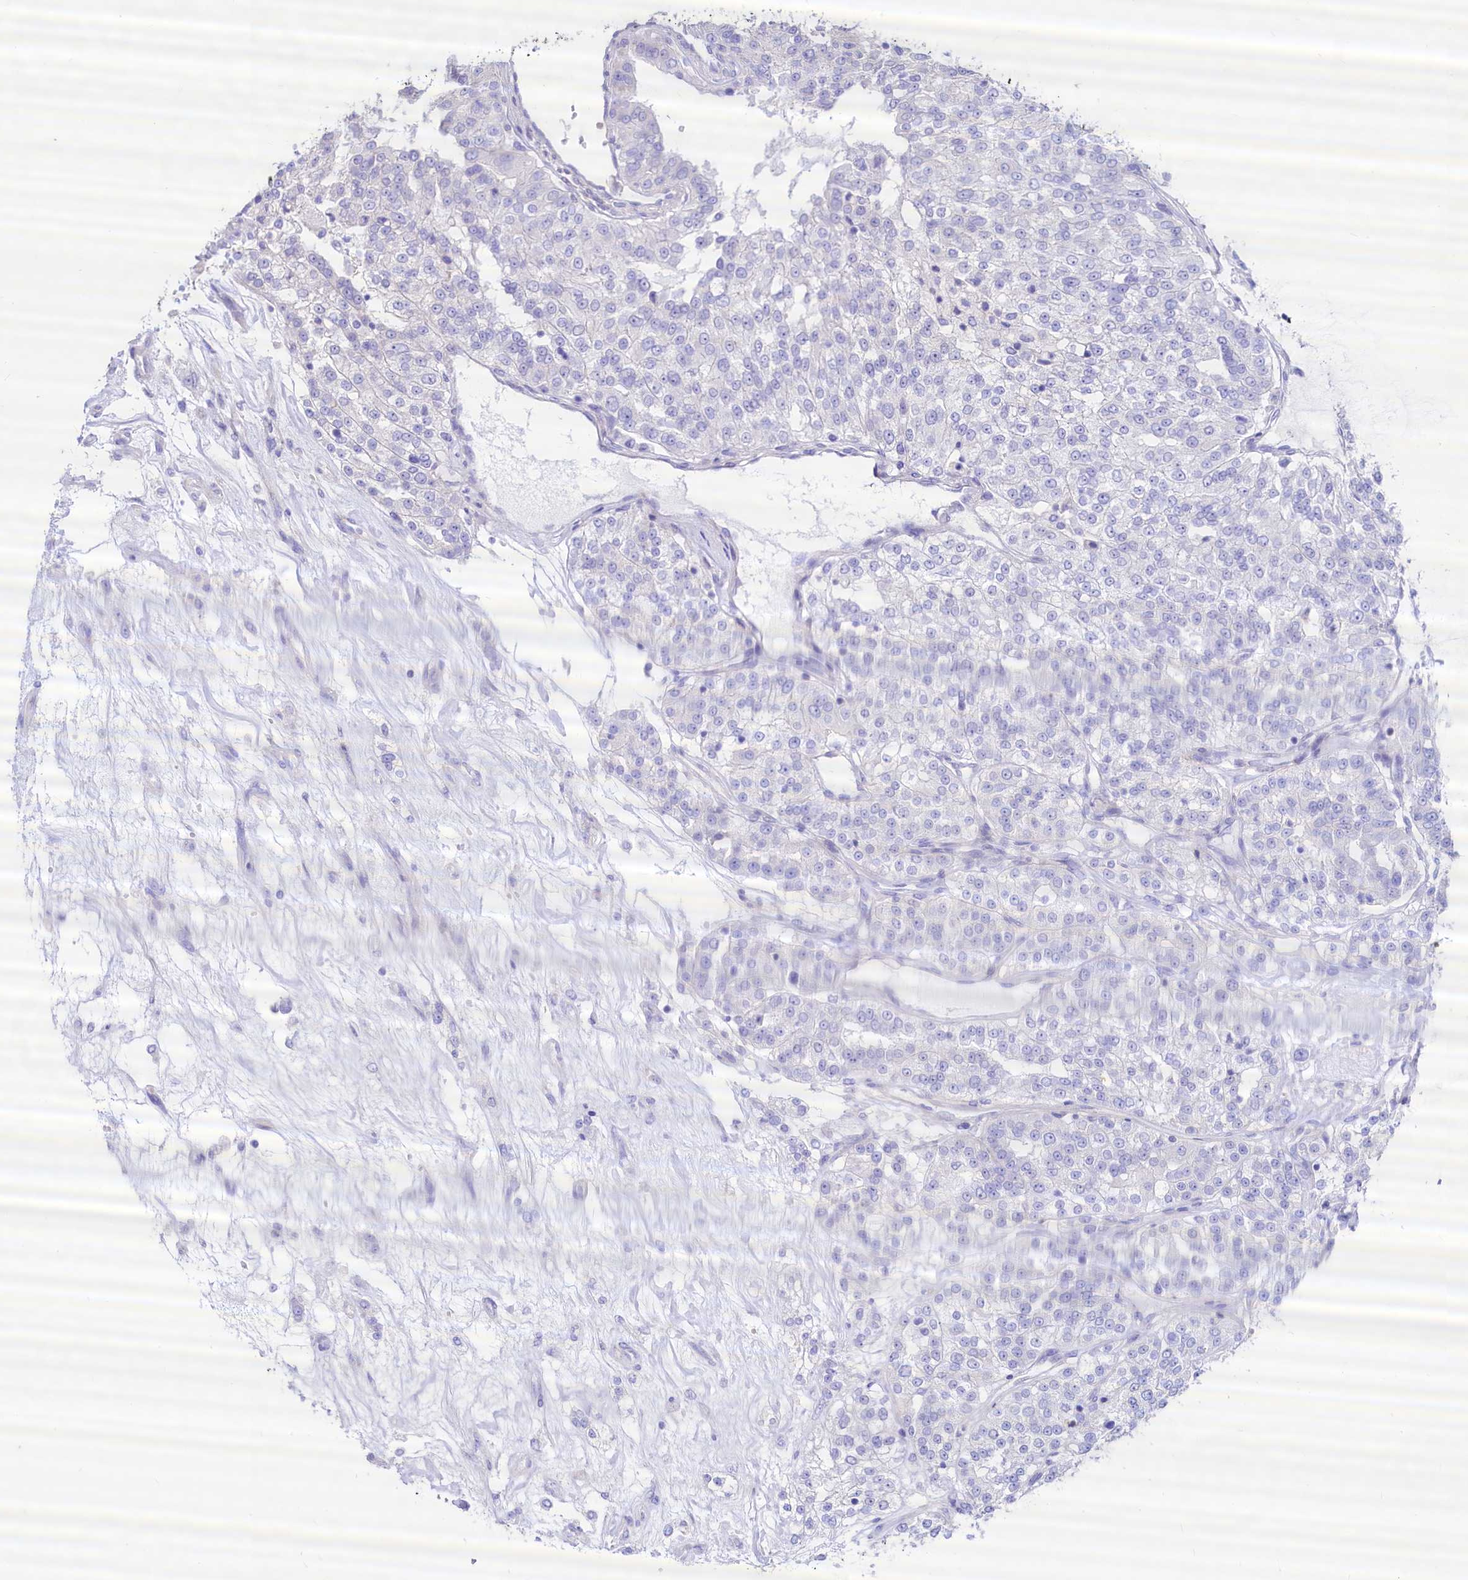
{"staining": {"intensity": "negative", "quantity": "none", "location": "none"}, "tissue": "renal cancer", "cell_type": "Tumor cells", "image_type": "cancer", "snomed": [{"axis": "morphology", "description": "Adenocarcinoma, NOS"}, {"axis": "topography", "description": "Kidney"}], "caption": "Immunohistochemistry histopathology image of renal cancer stained for a protein (brown), which displays no expression in tumor cells.", "gene": "RBP3", "patient": {"sex": "female", "age": 63}}